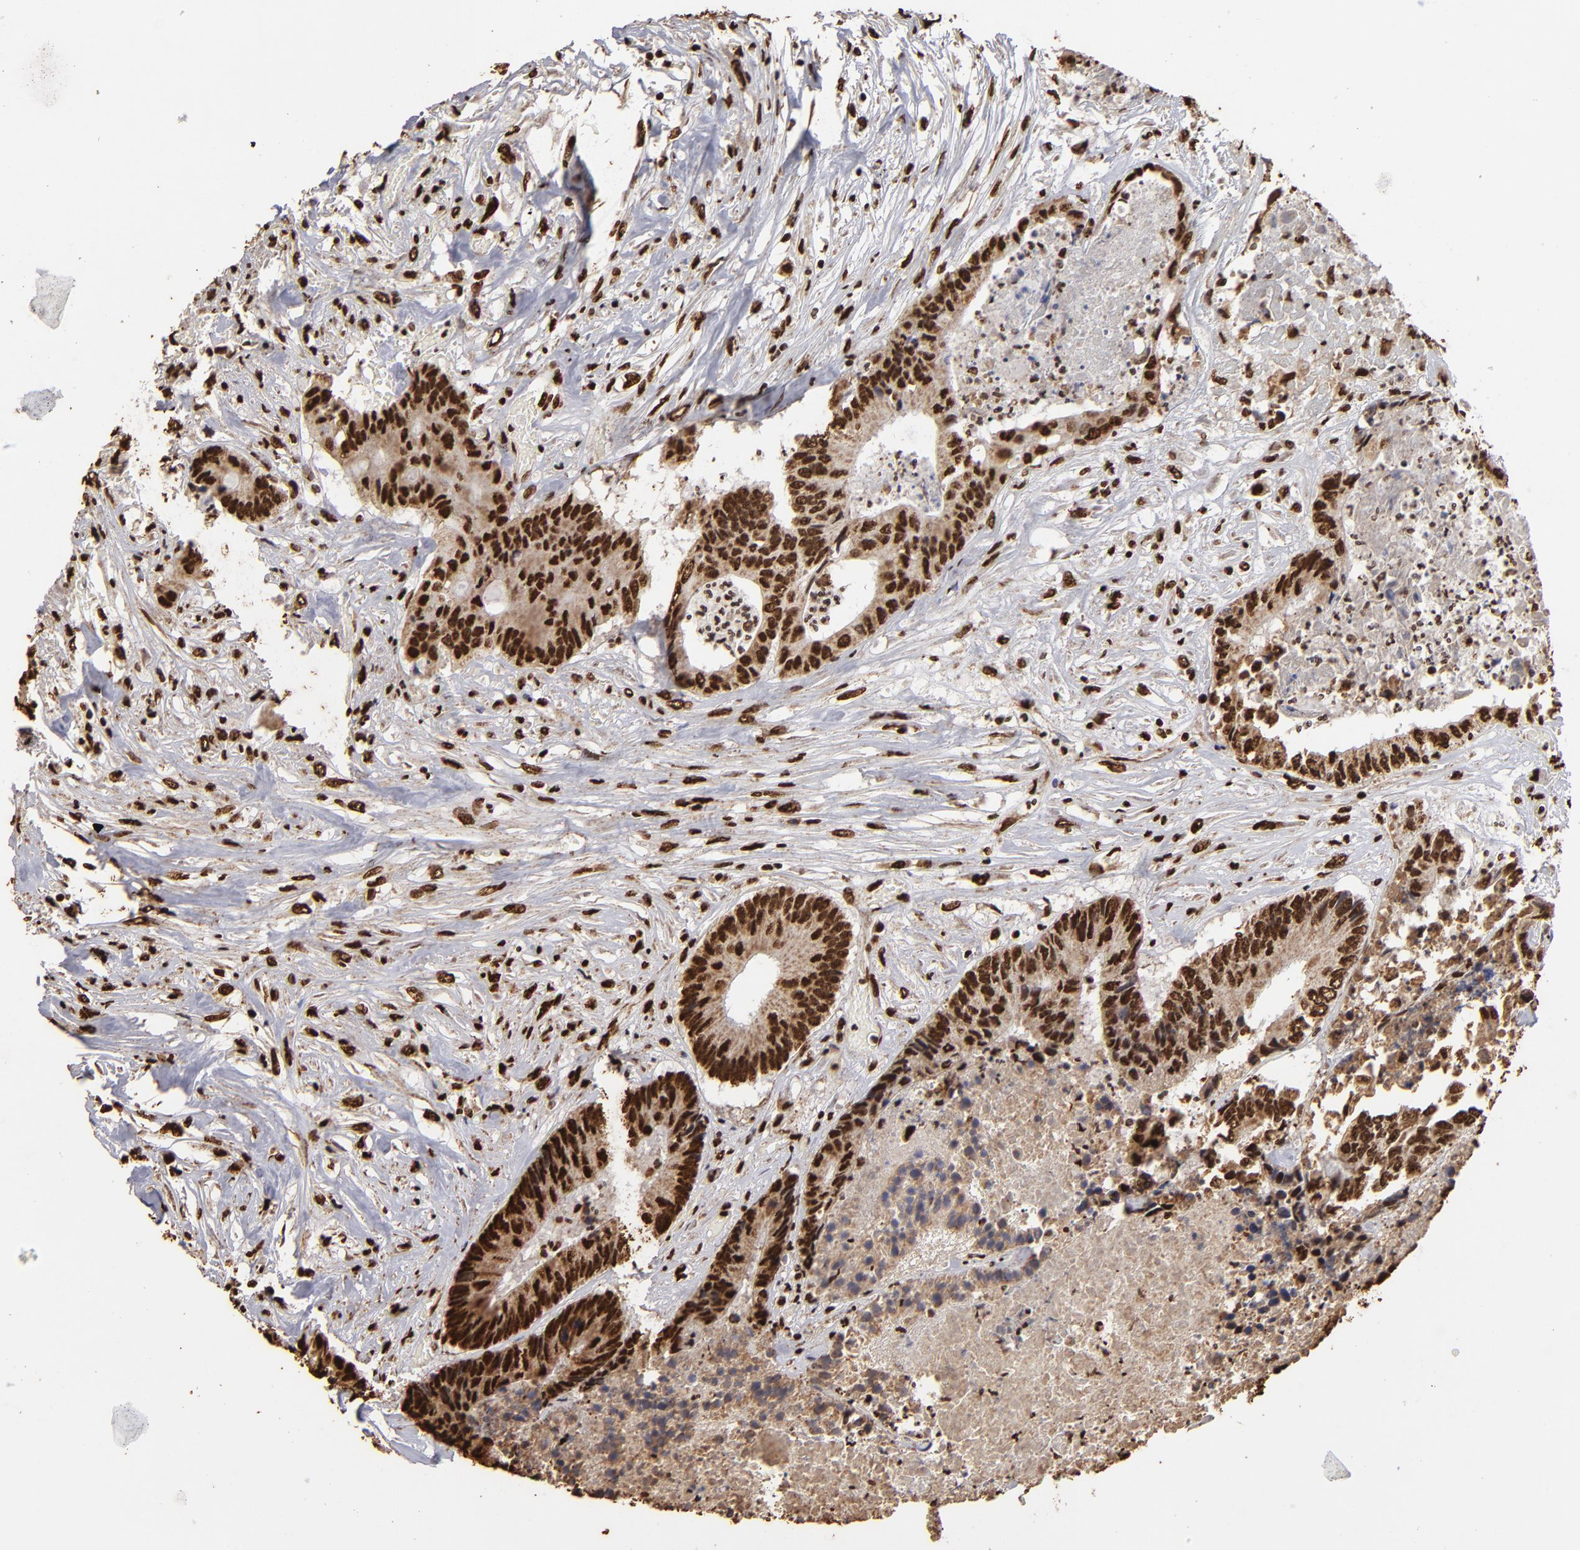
{"staining": {"intensity": "strong", "quantity": ">75%", "location": "nuclear"}, "tissue": "colorectal cancer", "cell_type": "Tumor cells", "image_type": "cancer", "snomed": [{"axis": "morphology", "description": "Adenocarcinoma, NOS"}, {"axis": "topography", "description": "Rectum"}], "caption": "The immunohistochemical stain highlights strong nuclear staining in tumor cells of colorectal adenocarcinoma tissue.", "gene": "ILF3", "patient": {"sex": "male", "age": 55}}